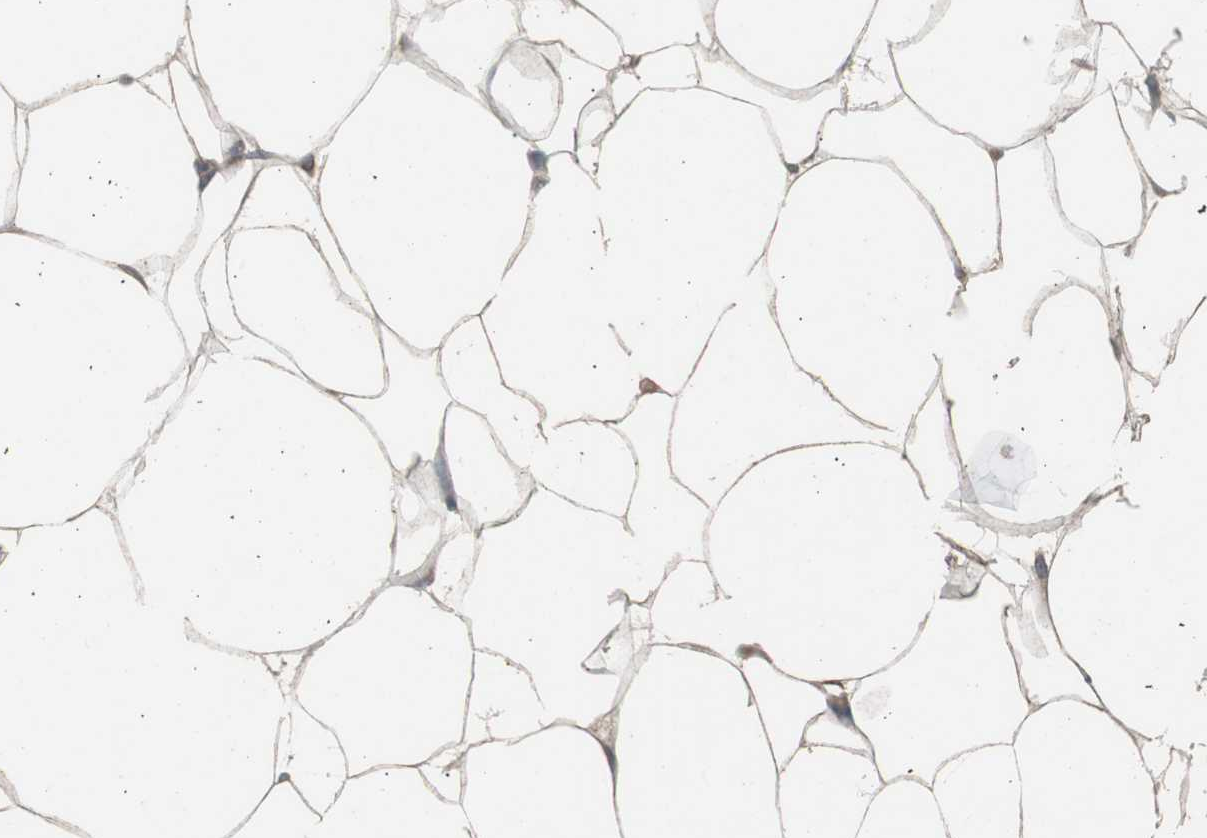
{"staining": {"intensity": "moderate", "quantity": ">75%", "location": "cytoplasmic/membranous"}, "tissue": "adipose tissue", "cell_type": "Adipocytes", "image_type": "normal", "snomed": [{"axis": "morphology", "description": "Normal tissue, NOS"}, {"axis": "topography", "description": "Breast"}, {"axis": "topography", "description": "Adipose tissue"}], "caption": "A histopathology image showing moderate cytoplasmic/membranous positivity in about >75% of adipocytes in benign adipose tissue, as visualized by brown immunohistochemical staining.", "gene": "SSTR2", "patient": {"sex": "female", "age": 25}}